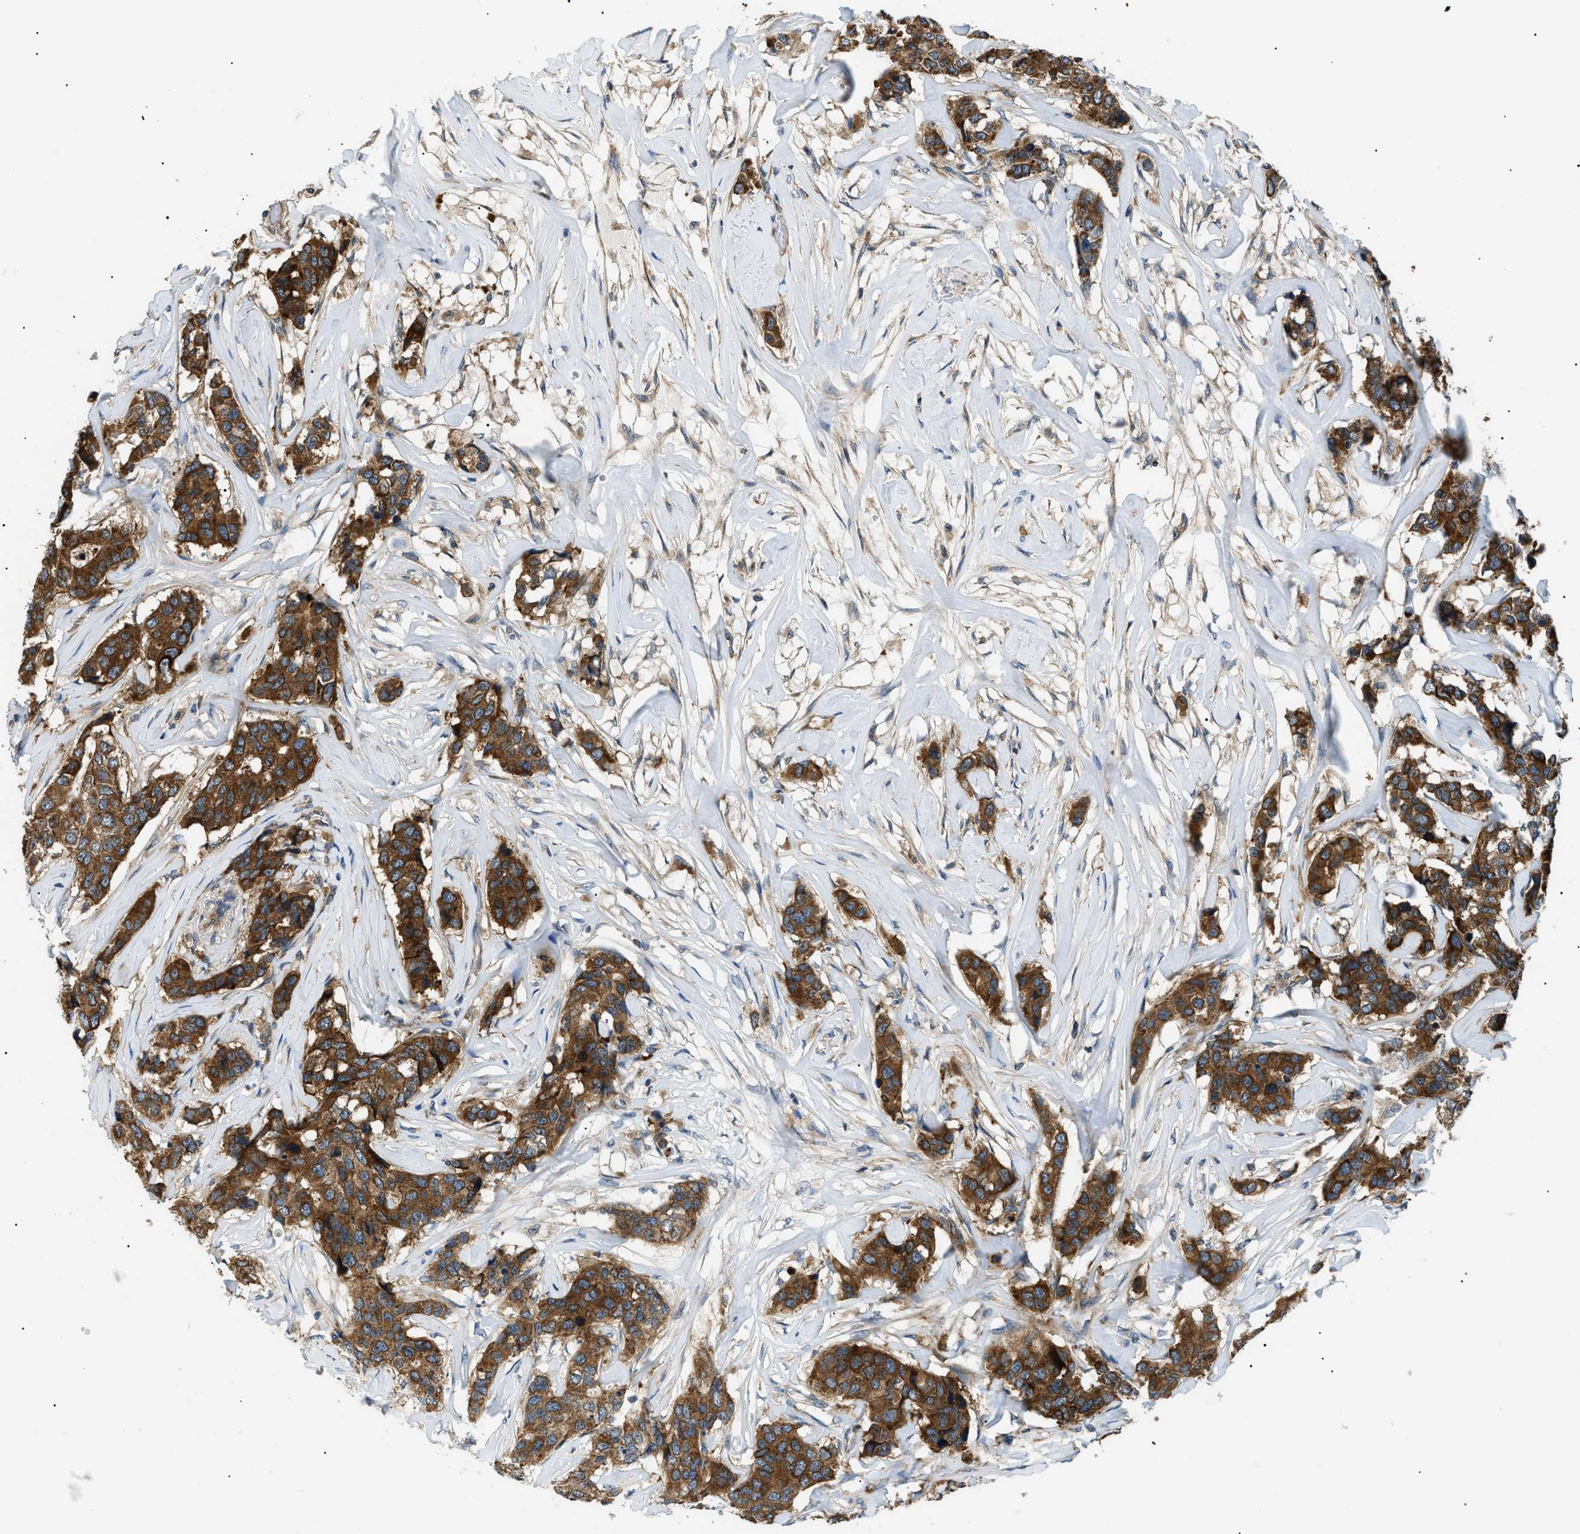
{"staining": {"intensity": "moderate", "quantity": ">75%", "location": "cytoplasmic/membranous"}, "tissue": "breast cancer", "cell_type": "Tumor cells", "image_type": "cancer", "snomed": [{"axis": "morphology", "description": "Lobular carcinoma"}, {"axis": "topography", "description": "Breast"}], "caption": "This histopathology image displays lobular carcinoma (breast) stained with immunohistochemistry (IHC) to label a protein in brown. The cytoplasmic/membranous of tumor cells show moderate positivity for the protein. Nuclei are counter-stained blue.", "gene": "SRPK1", "patient": {"sex": "female", "age": 59}}